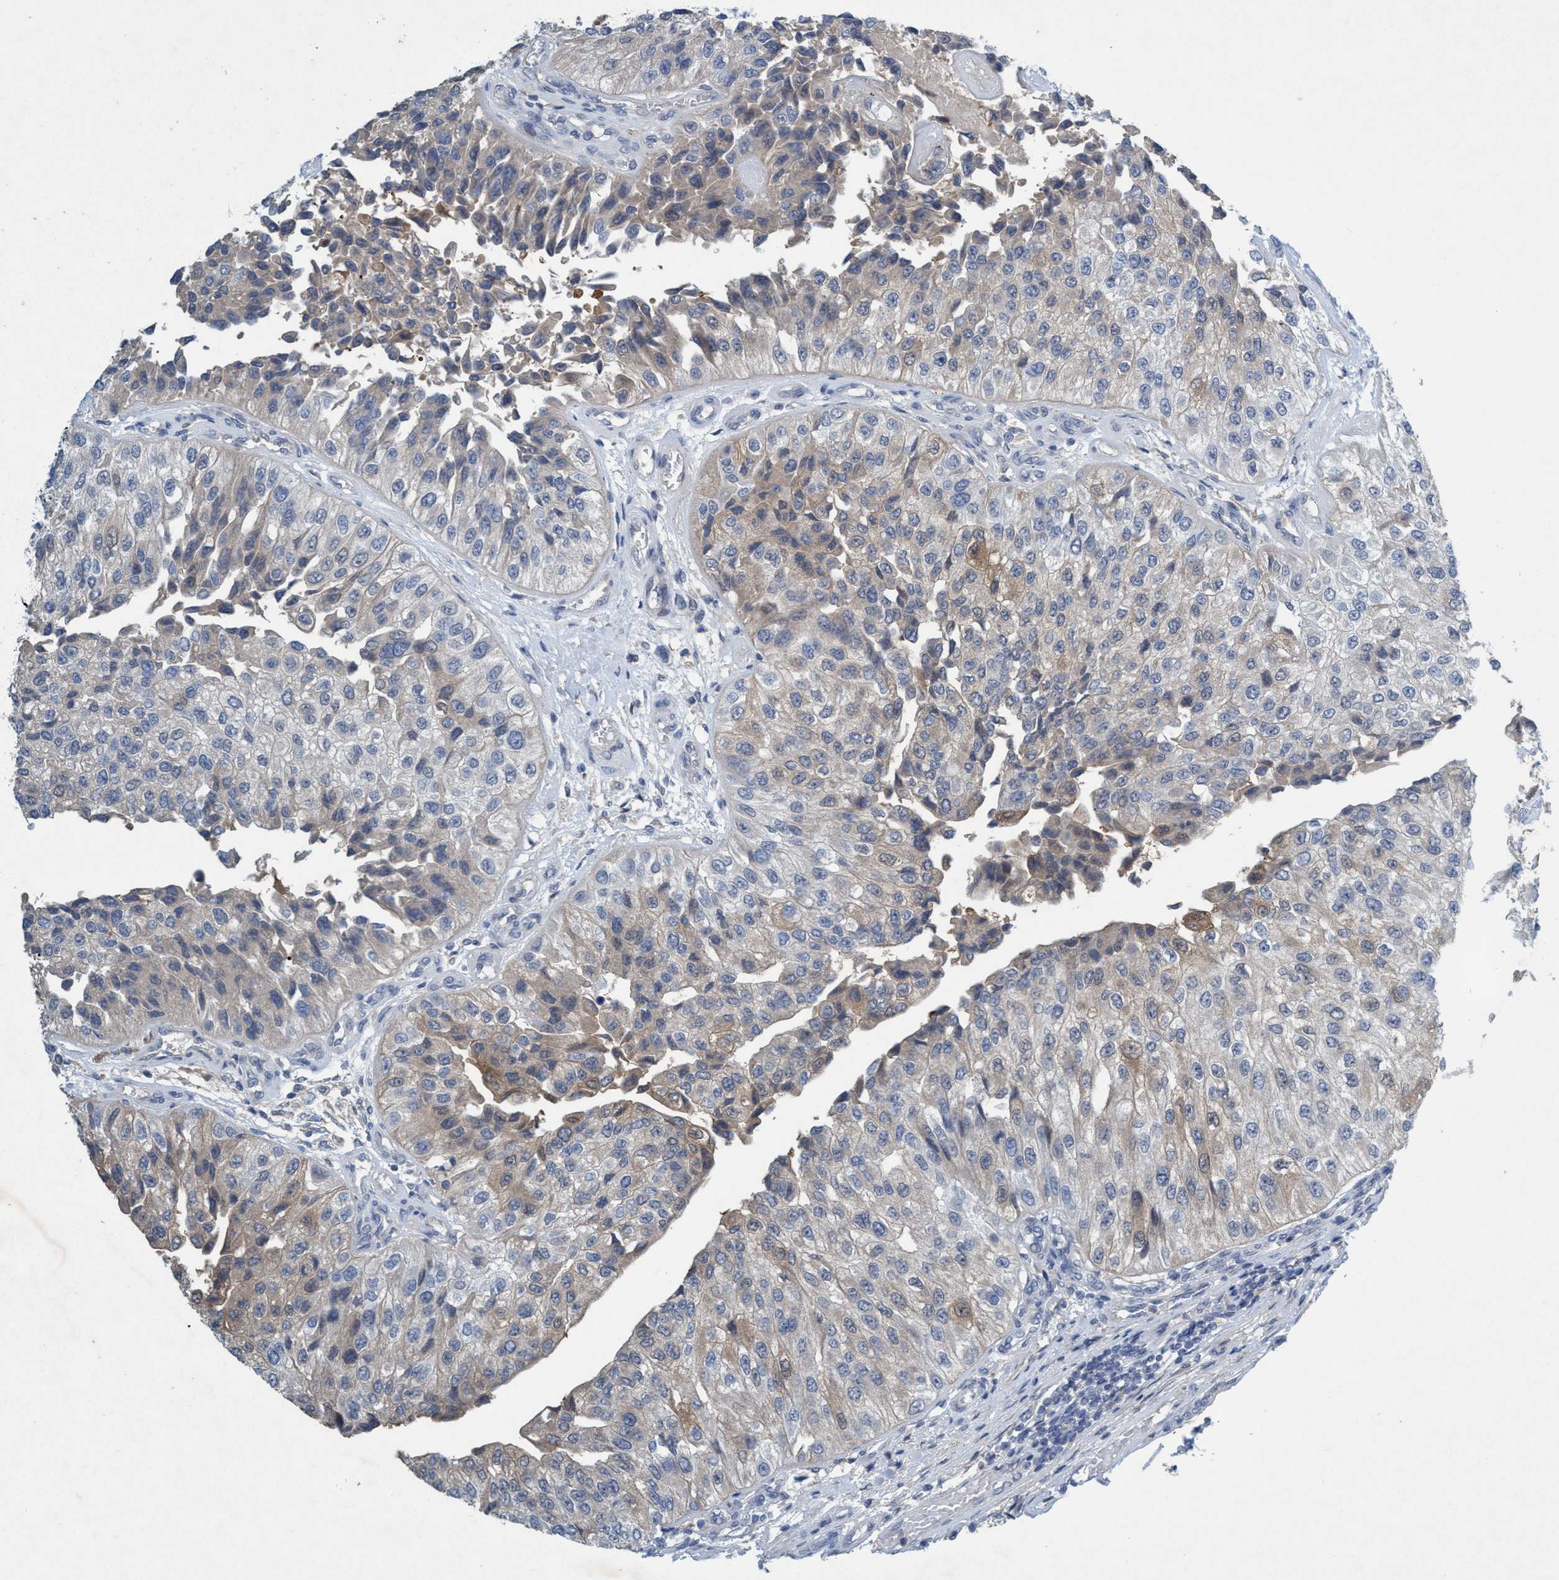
{"staining": {"intensity": "weak", "quantity": "25%-75%", "location": "cytoplasmic/membranous"}, "tissue": "urothelial cancer", "cell_type": "Tumor cells", "image_type": "cancer", "snomed": [{"axis": "morphology", "description": "Urothelial carcinoma, High grade"}, {"axis": "topography", "description": "Kidney"}, {"axis": "topography", "description": "Urinary bladder"}], "caption": "Protein analysis of urothelial cancer tissue shows weak cytoplasmic/membranous positivity in about 25%-75% of tumor cells.", "gene": "RNF208", "patient": {"sex": "male", "age": 77}}